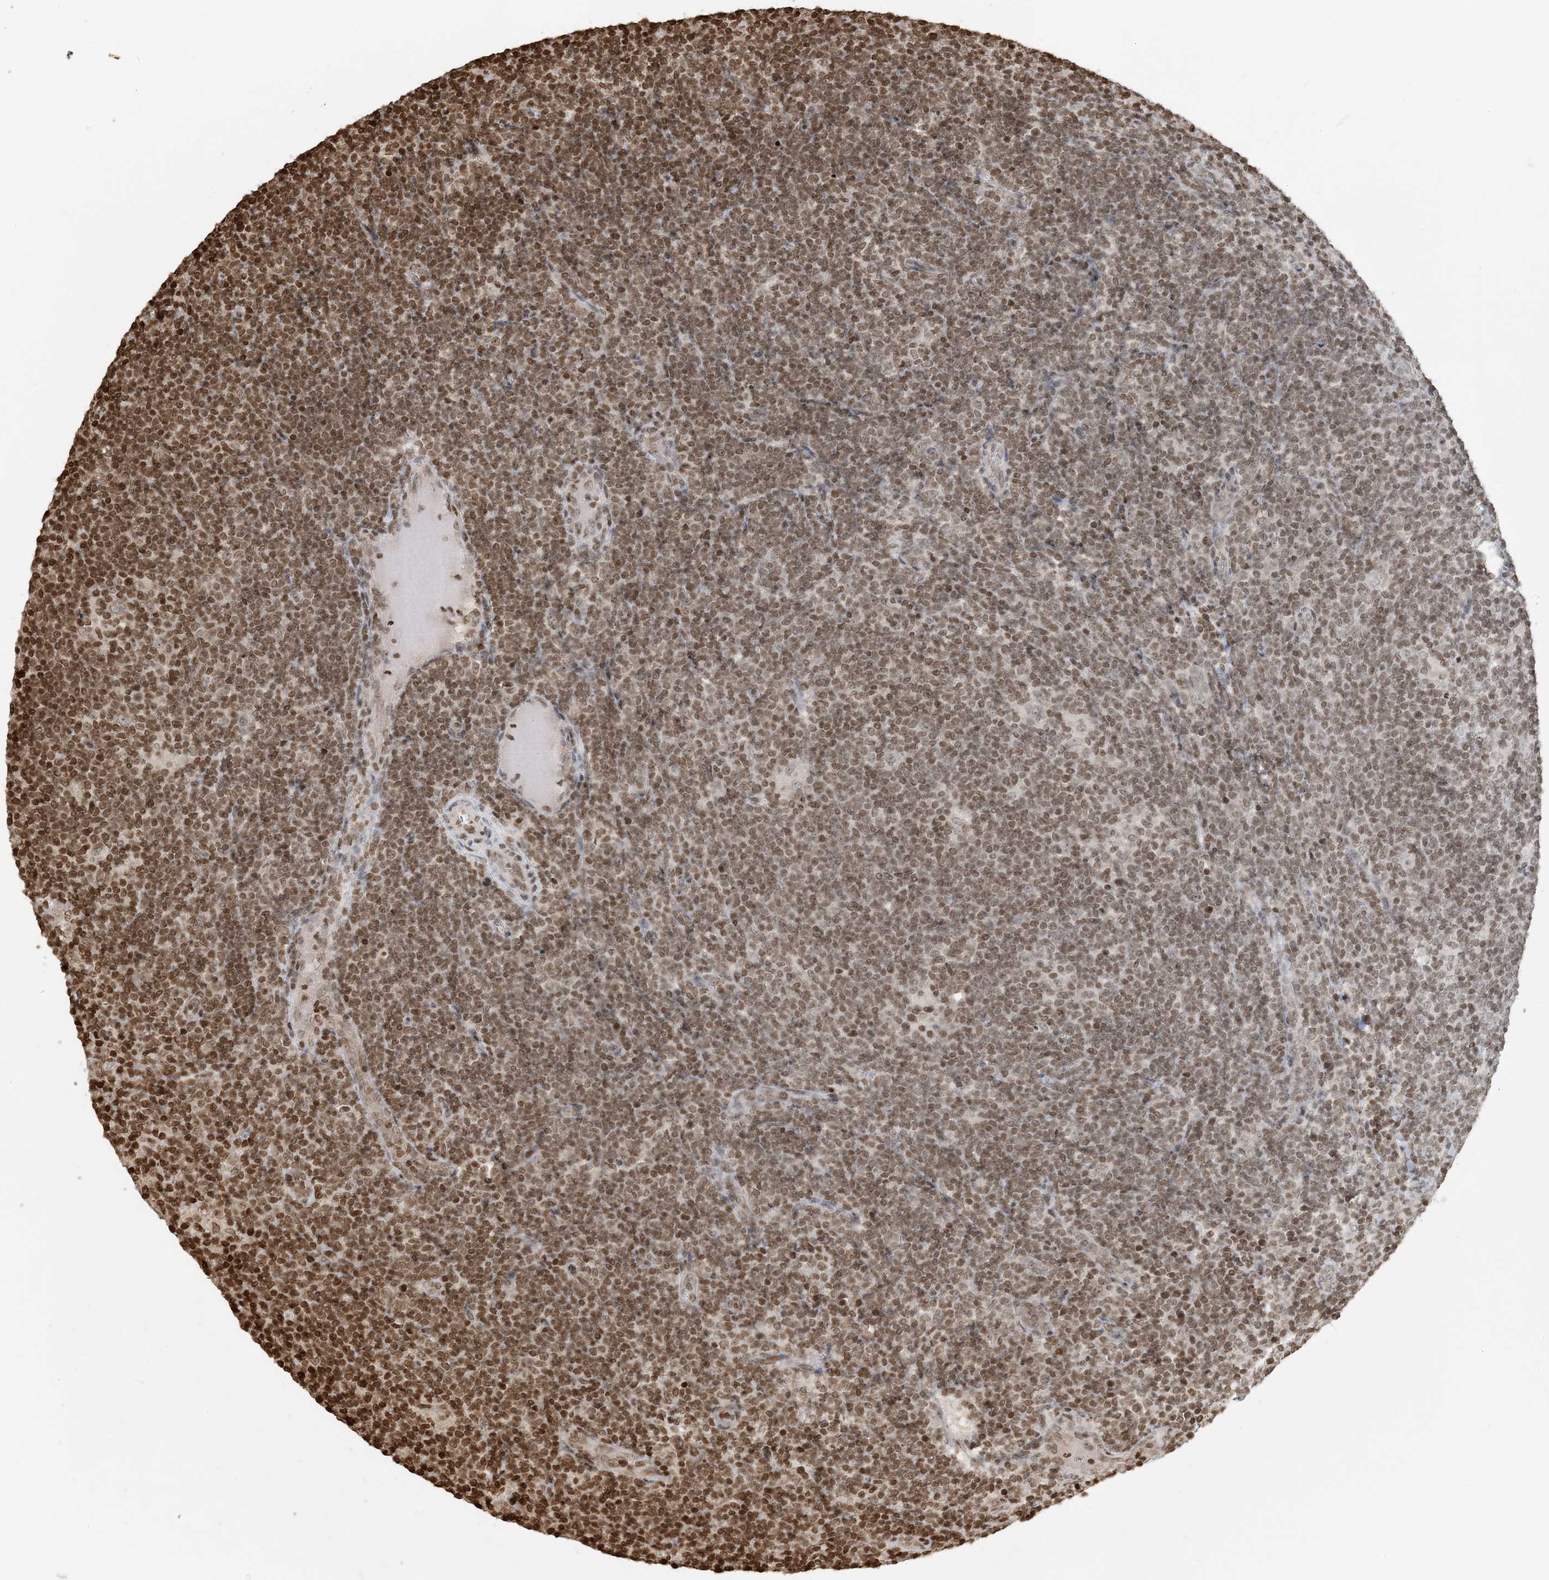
{"staining": {"intensity": "negative", "quantity": "none", "location": "none"}, "tissue": "lymphoma", "cell_type": "Tumor cells", "image_type": "cancer", "snomed": [{"axis": "morphology", "description": "Hodgkin's disease, NOS"}, {"axis": "topography", "description": "Lymph node"}], "caption": "The immunohistochemistry (IHC) photomicrograph has no significant expression in tumor cells of lymphoma tissue.", "gene": "H3-3B", "patient": {"sex": "female", "age": 57}}